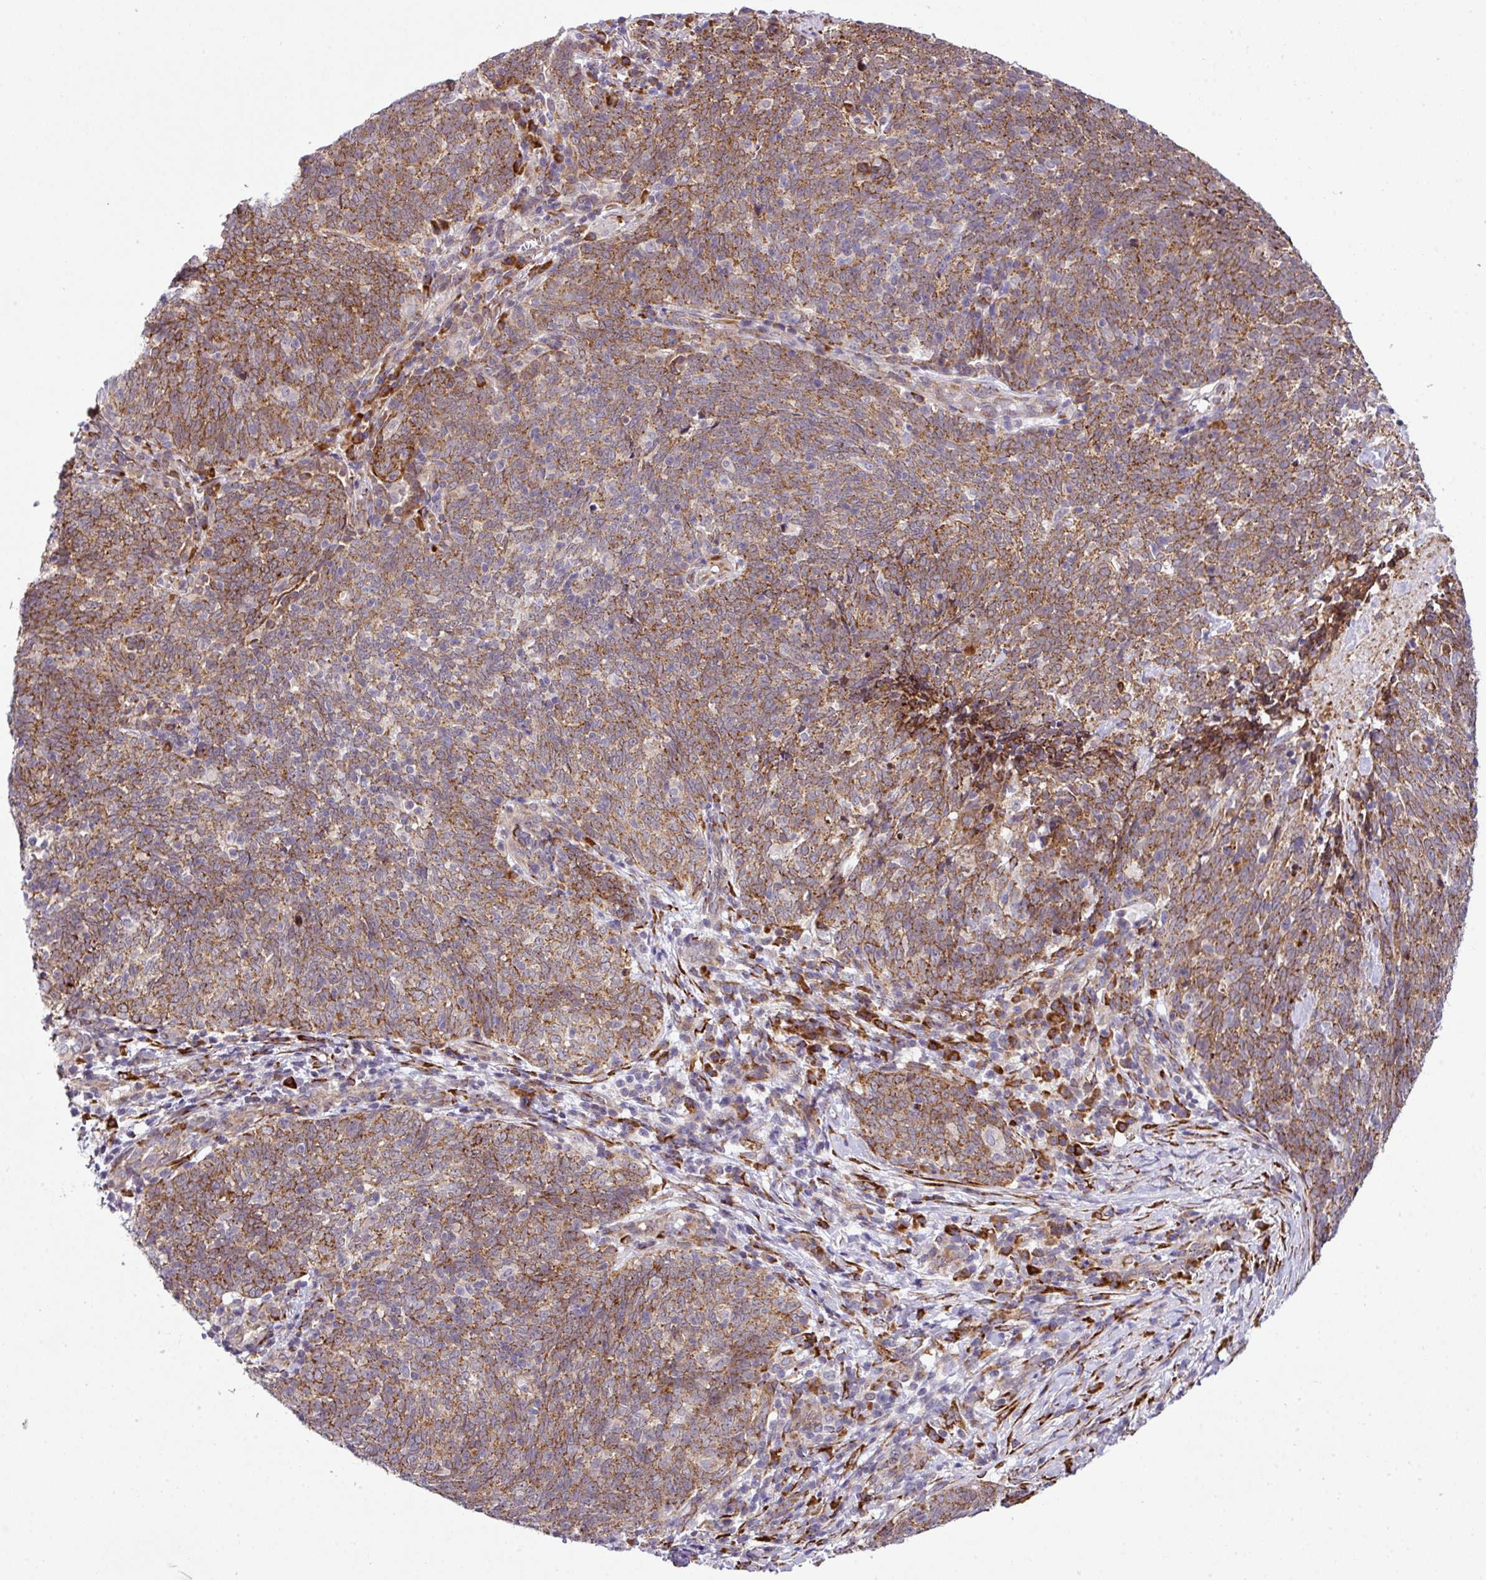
{"staining": {"intensity": "moderate", "quantity": ">75%", "location": "cytoplasmic/membranous"}, "tissue": "lung cancer", "cell_type": "Tumor cells", "image_type": "cancer", "snomed": [{"axis": "morphology", "description": "Squamous cell carcinoma, NOS"}, {"axis": "topography", "description": "Lung"}], "caption": "Protein staining exhibits moderate cytoplasmic/membranous expression in about >75% of tumor cells in lung squamous cell carcinoma.", "gene": "CFAP97", "patient": {"sex": "female", "age": 72}}